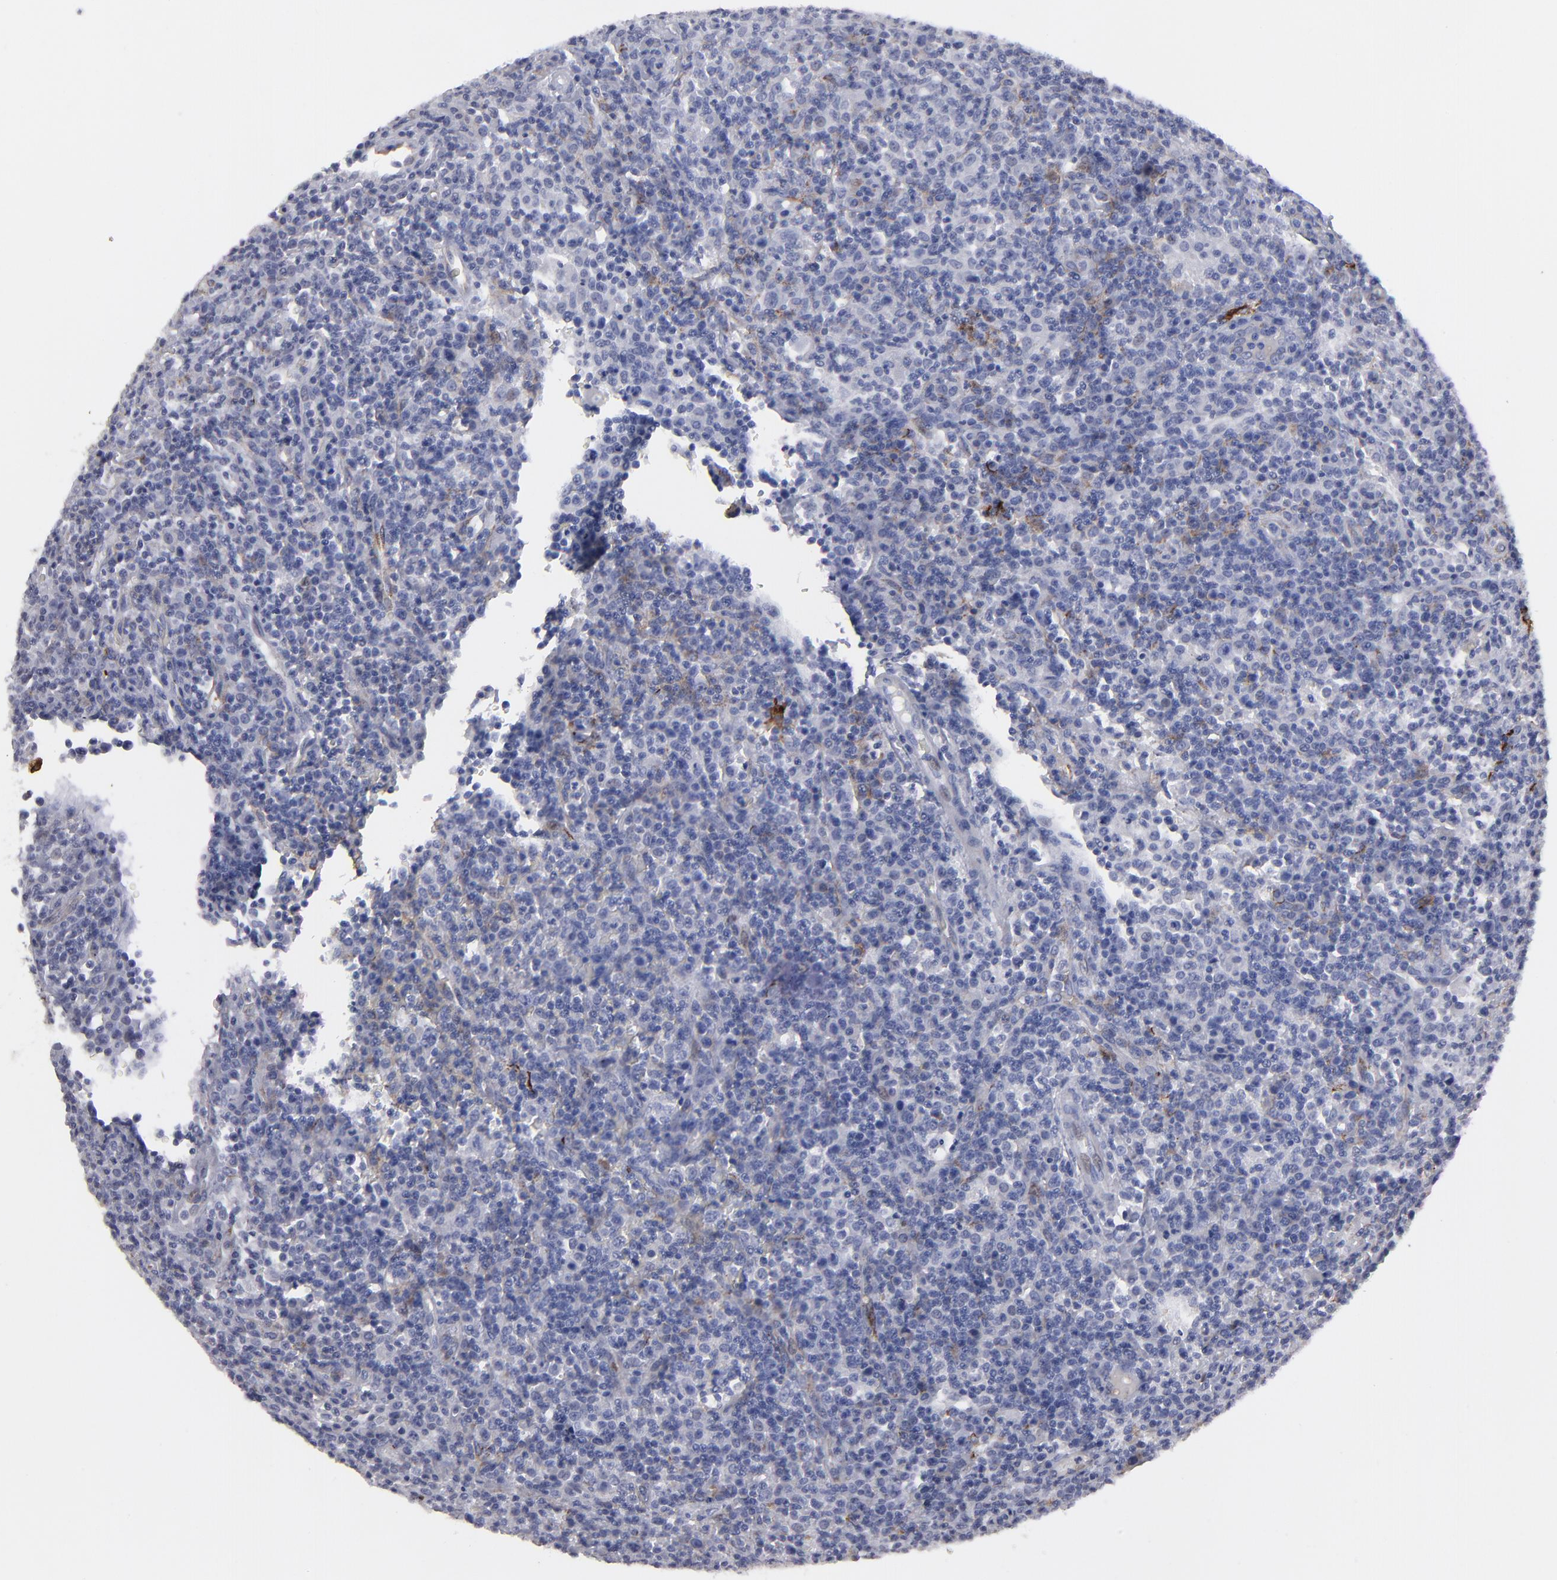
{"staining": {"intensity": "negative", "quantity": "none", "location": "none"}, "tissue": "lymphoma", "cell_type": "Tumor cells", "image_type": "cancer", "snomed": [{"axis": "morphology", "description": "Hodgkin's disease, NOS"}, {"axis": "topography", "description": "Lymph node"}], "caption": "Immunohistochemical staining of human lymphoma shows no significant staining in tumor cells.", "gene": "CADM3", "patient": {"sex": "male", "age": 65}}